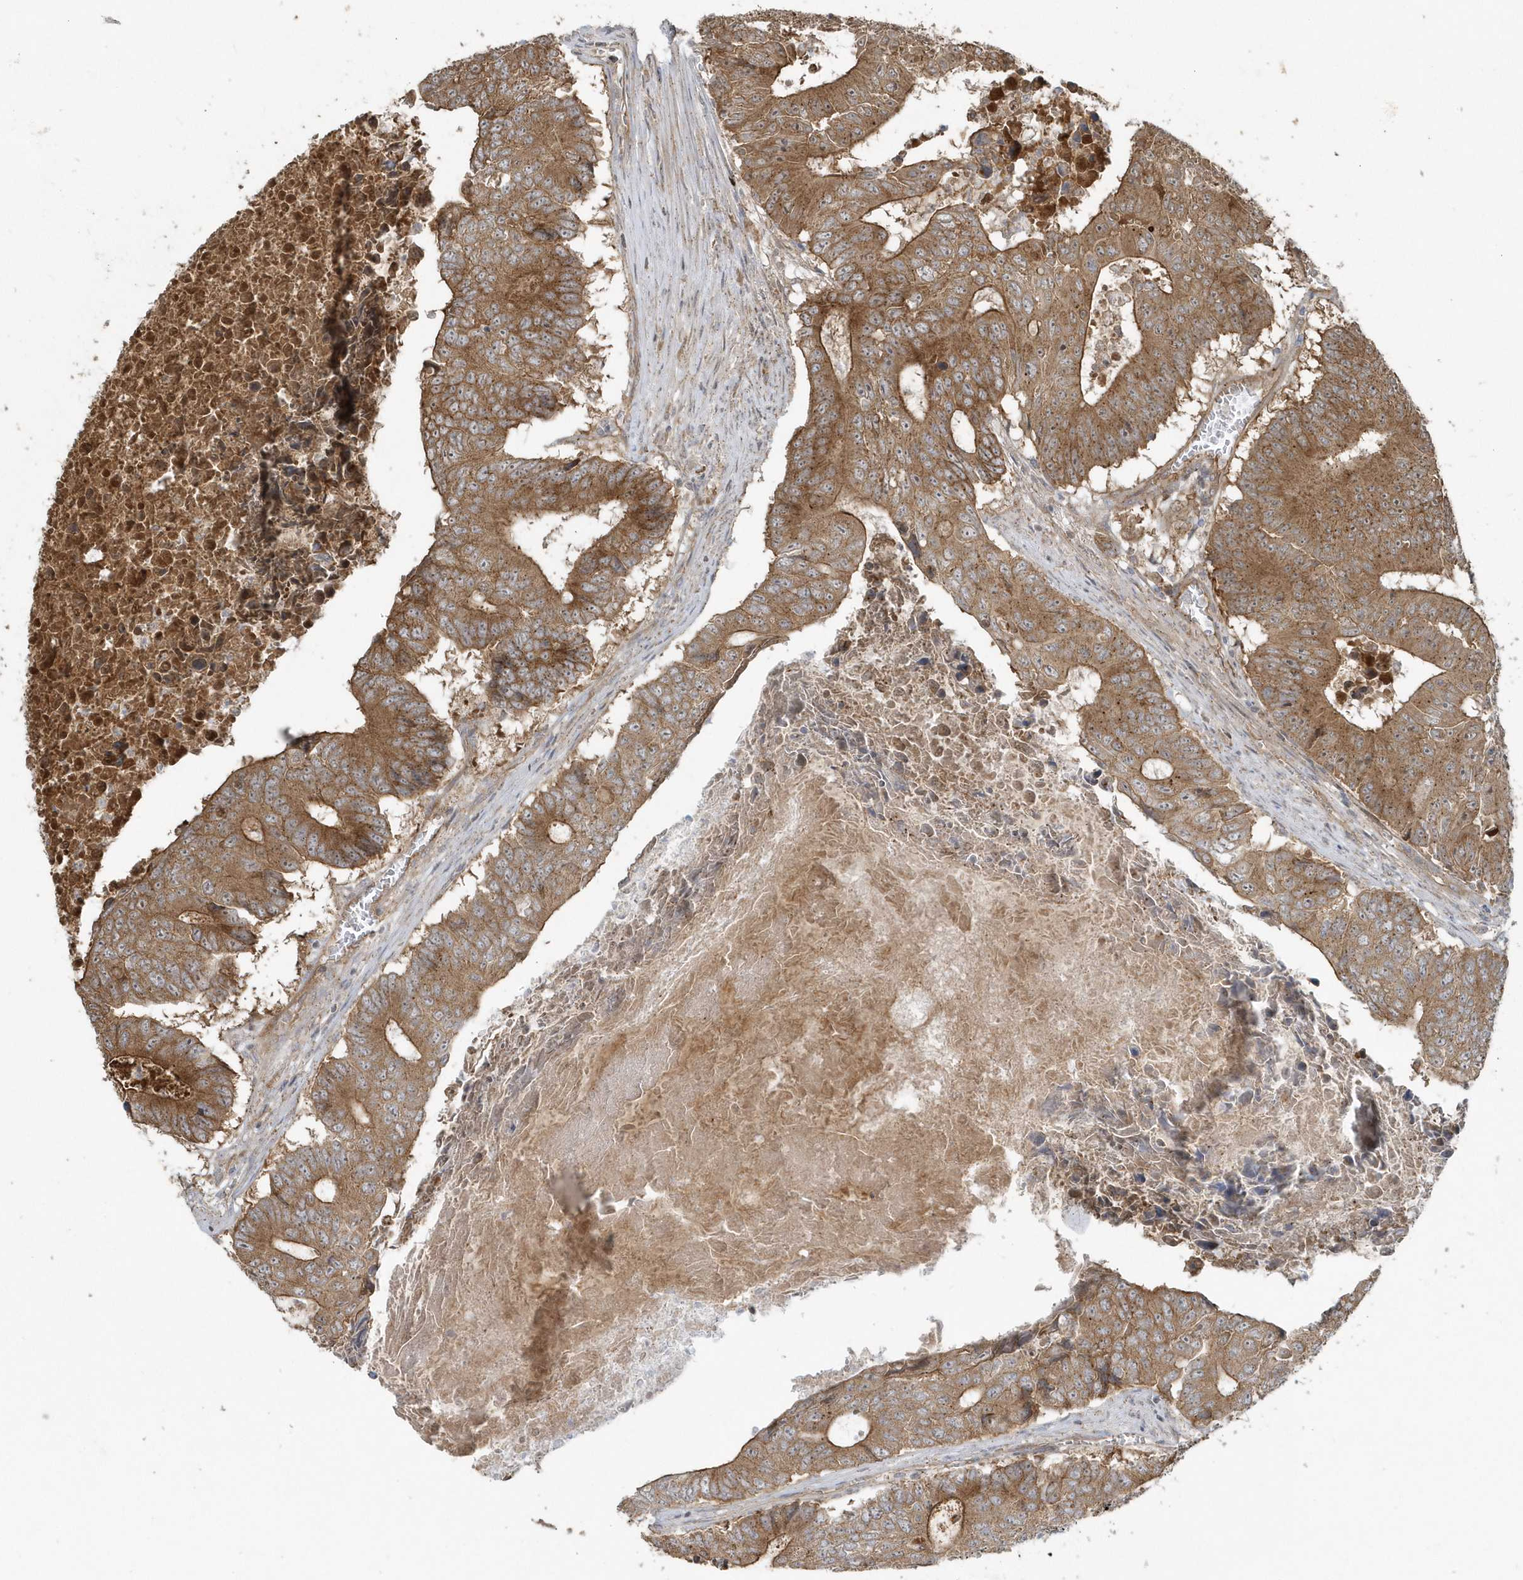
{"staining": {"intensity": "moderate", "quantity": ">75%", "location": "cytoplasmic/membranous"}, "tissue": "colorectal cancer", "cell_type": "Tumor cells", "image_type": "cancer", "snomed": [{"axis": "morphology", "description": "Adenocarcinoma, NOS"}, {"axis": "topography", "description": "Colon"}], "caption": "A brown stain labels moderate cytoplasmic/membranous positivity of a protein in human colorectal adenocarcinoma tumor cells. (brown staining indicates protein expression, while blue staining denotes nuclei).", "gene": "STIM2", "patient": {"sex": "male", "age": 87}}